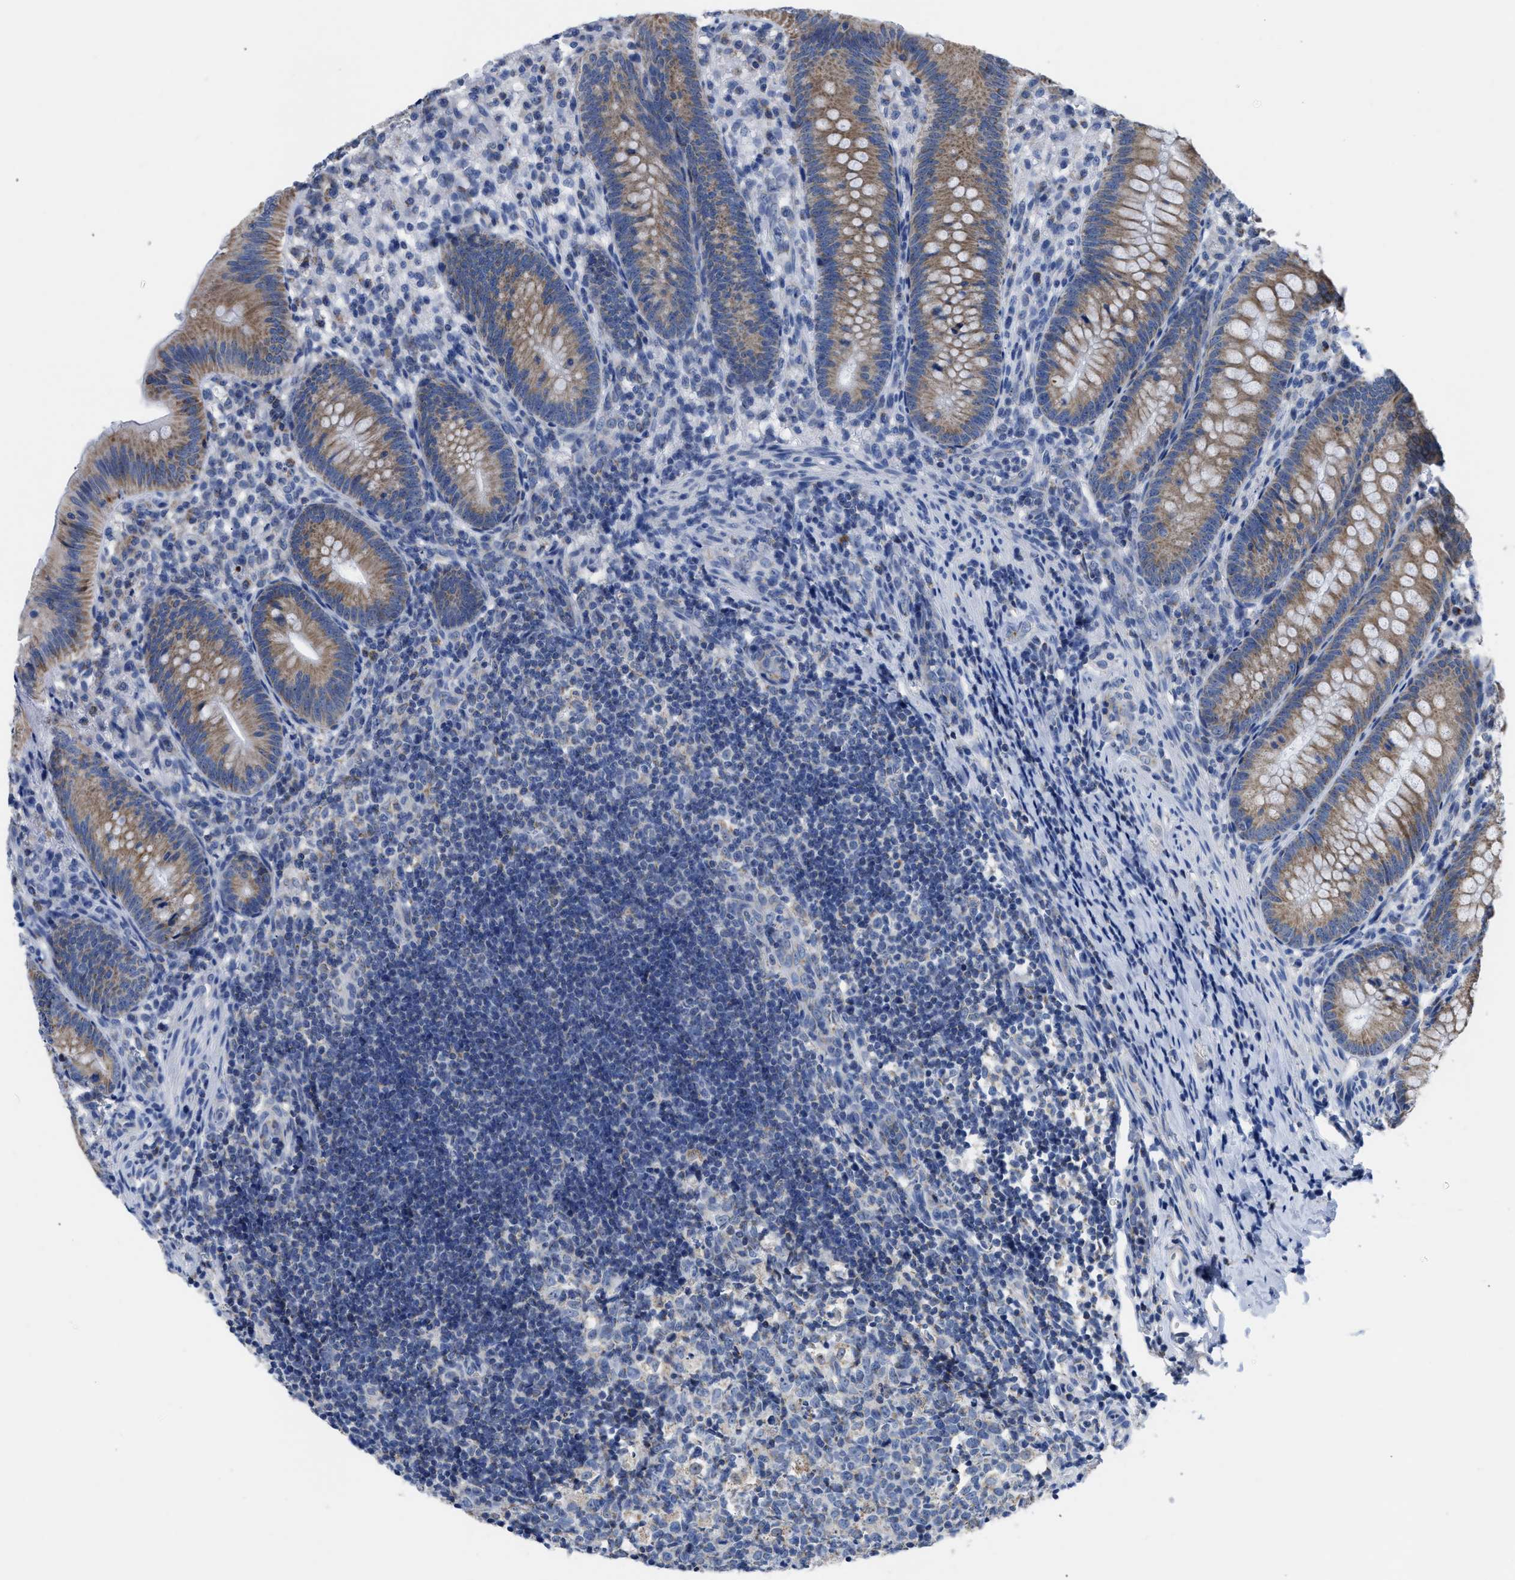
{"staining": {"intensity": "weak", "quantity": ">75%", "location": "cytoplasmic/membranous"}, "tissue": "appendix", "cell_type": "Glandular cells", "image_type": "normal", "snomed": [{"axis": "morphology", "description": "Normal tissue, NOS"}, {"axis": "topography", "description": "Appendix"}], "caption": "The micrograph demonstrates a brown stain indicating the presence of a protein in the cytoplasmic/membranous of glandular cells in appendix.", "gene": "ETFA", "patient": {"sex": "male", "age": 1}}